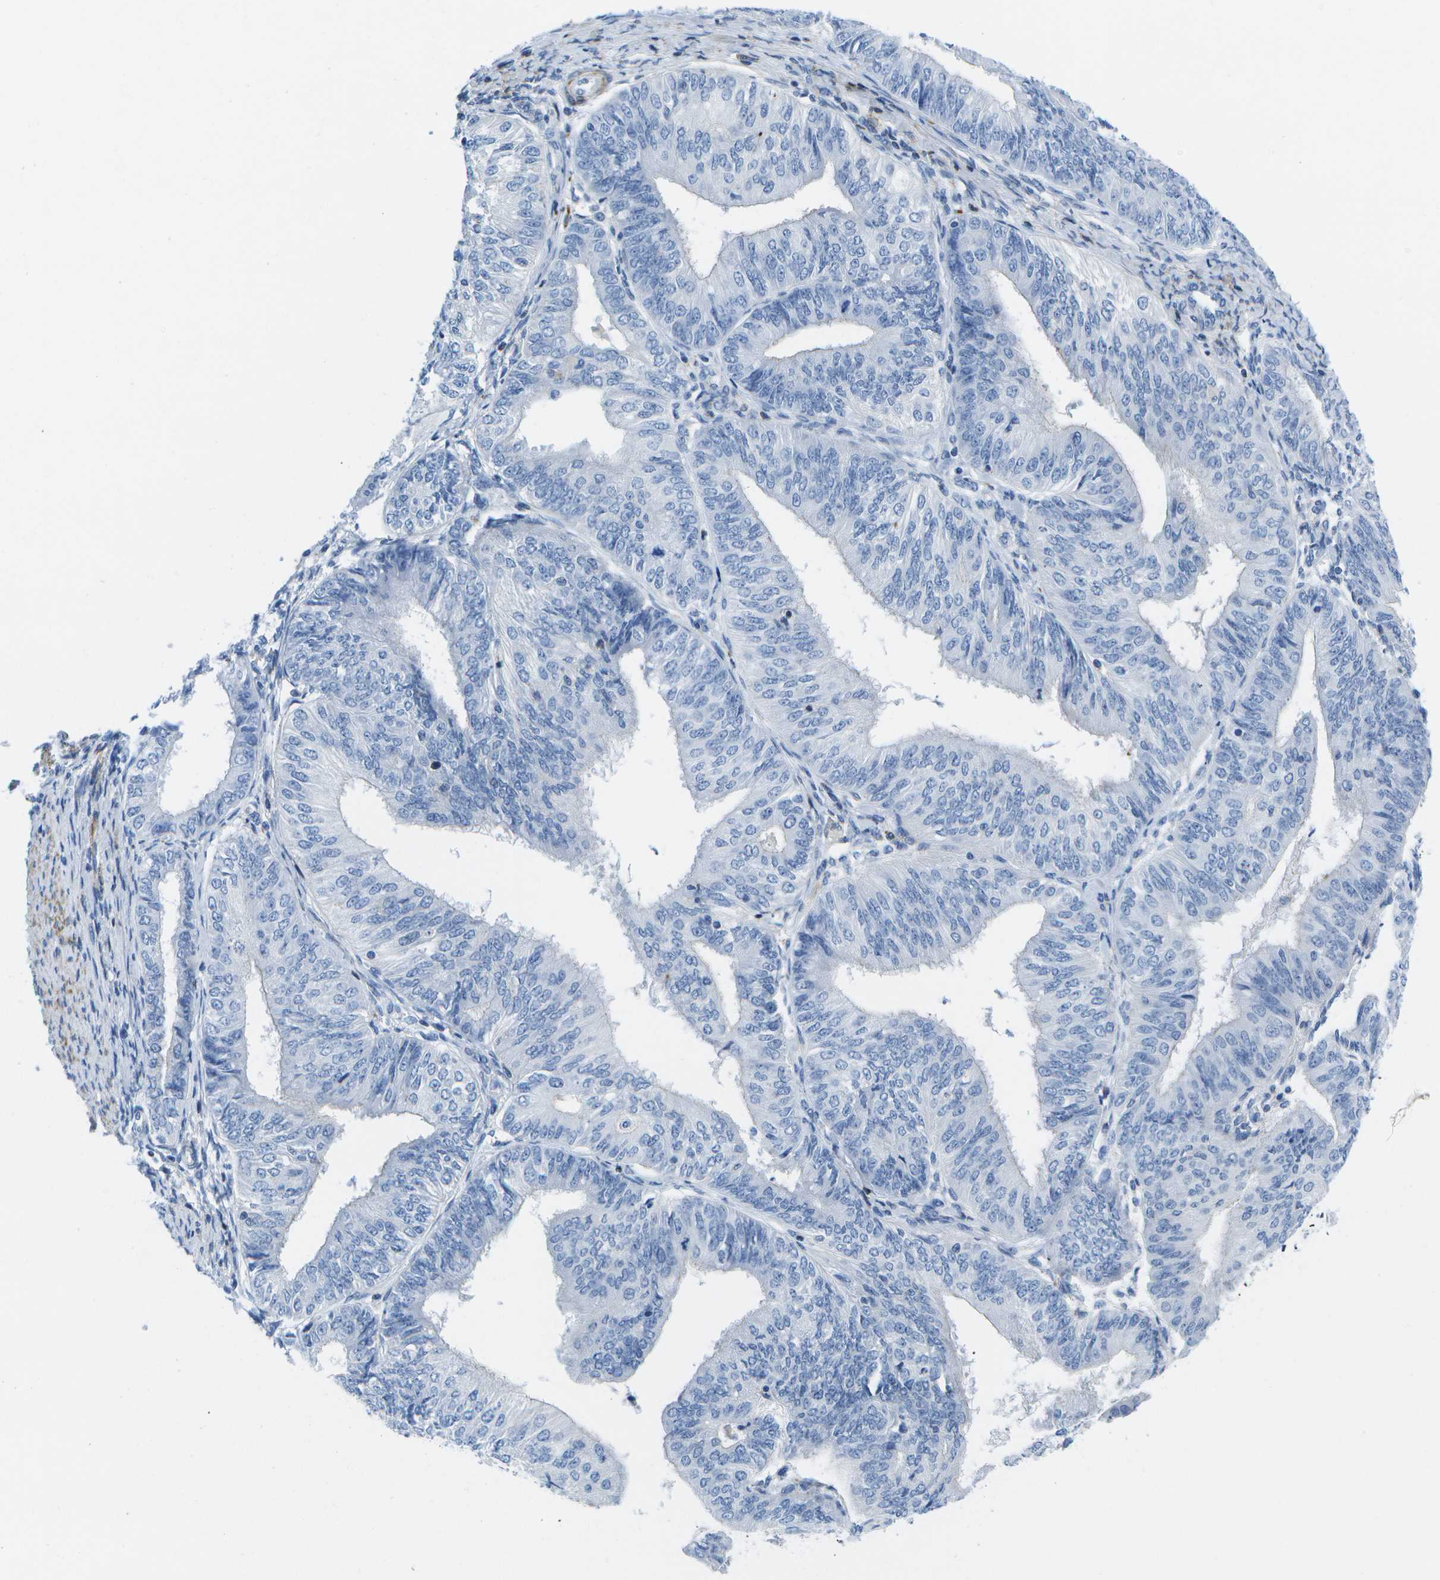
{"staining": {"intensity": "negative", "quantity": "none", "location": "none"}, "tissue": "endometrial cancer", "cell_type": "Tumor cells", "image_type": "cancer", "snomed": [{"axis": "morphology", "description": "Adenocarcinoma, NOS"}, {"axis": "topography", "description": "Endometrium"}], "caption": "Micrograph shows no protein positivity in tumor cells of endometrial adenocarcinoma tissue. The staining is performed using DAB brown chromogen with nuclei counter-stained in using hematoxylin.", "gene": "ADGRG6", "patient": {"sex": "female", "age": 58}}